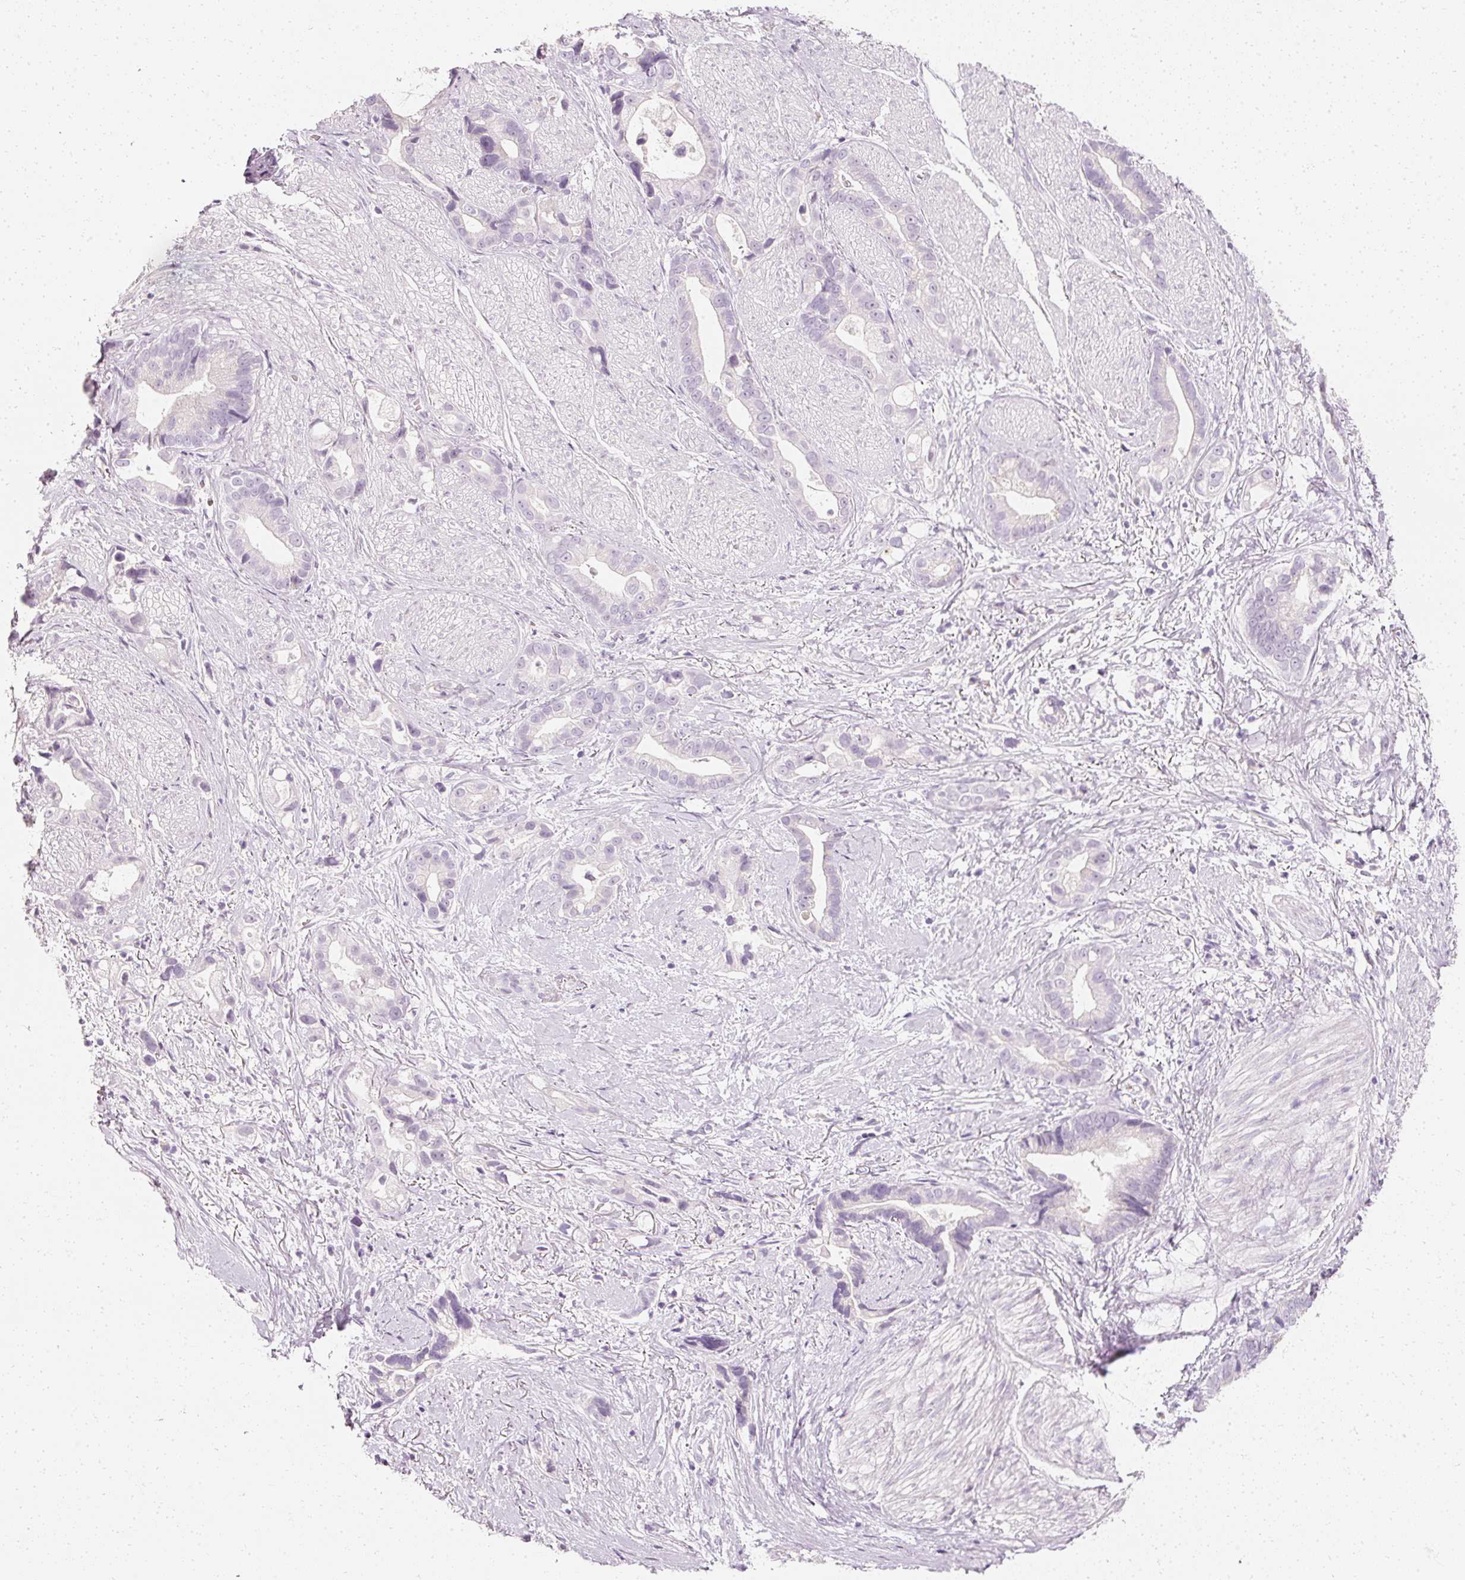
{"staining": {"intensity": "negative", "quantity": "none", "location": "none"}, "tissue": "stomach cancer", "cell_type": "Tumor cells", "image_type": "cancer", "snomed": [{"axis": "morphology", "description": "Adenocarcinoma, NOS"}, {"axis": "topography", "description": "Stomach"}], "caption": "Immunohistochemical staining of stomach cancer displays no significant expression in tumor cells.", "gene": "ELAVL3", "patient": {"sex": "male", "age": 55}}